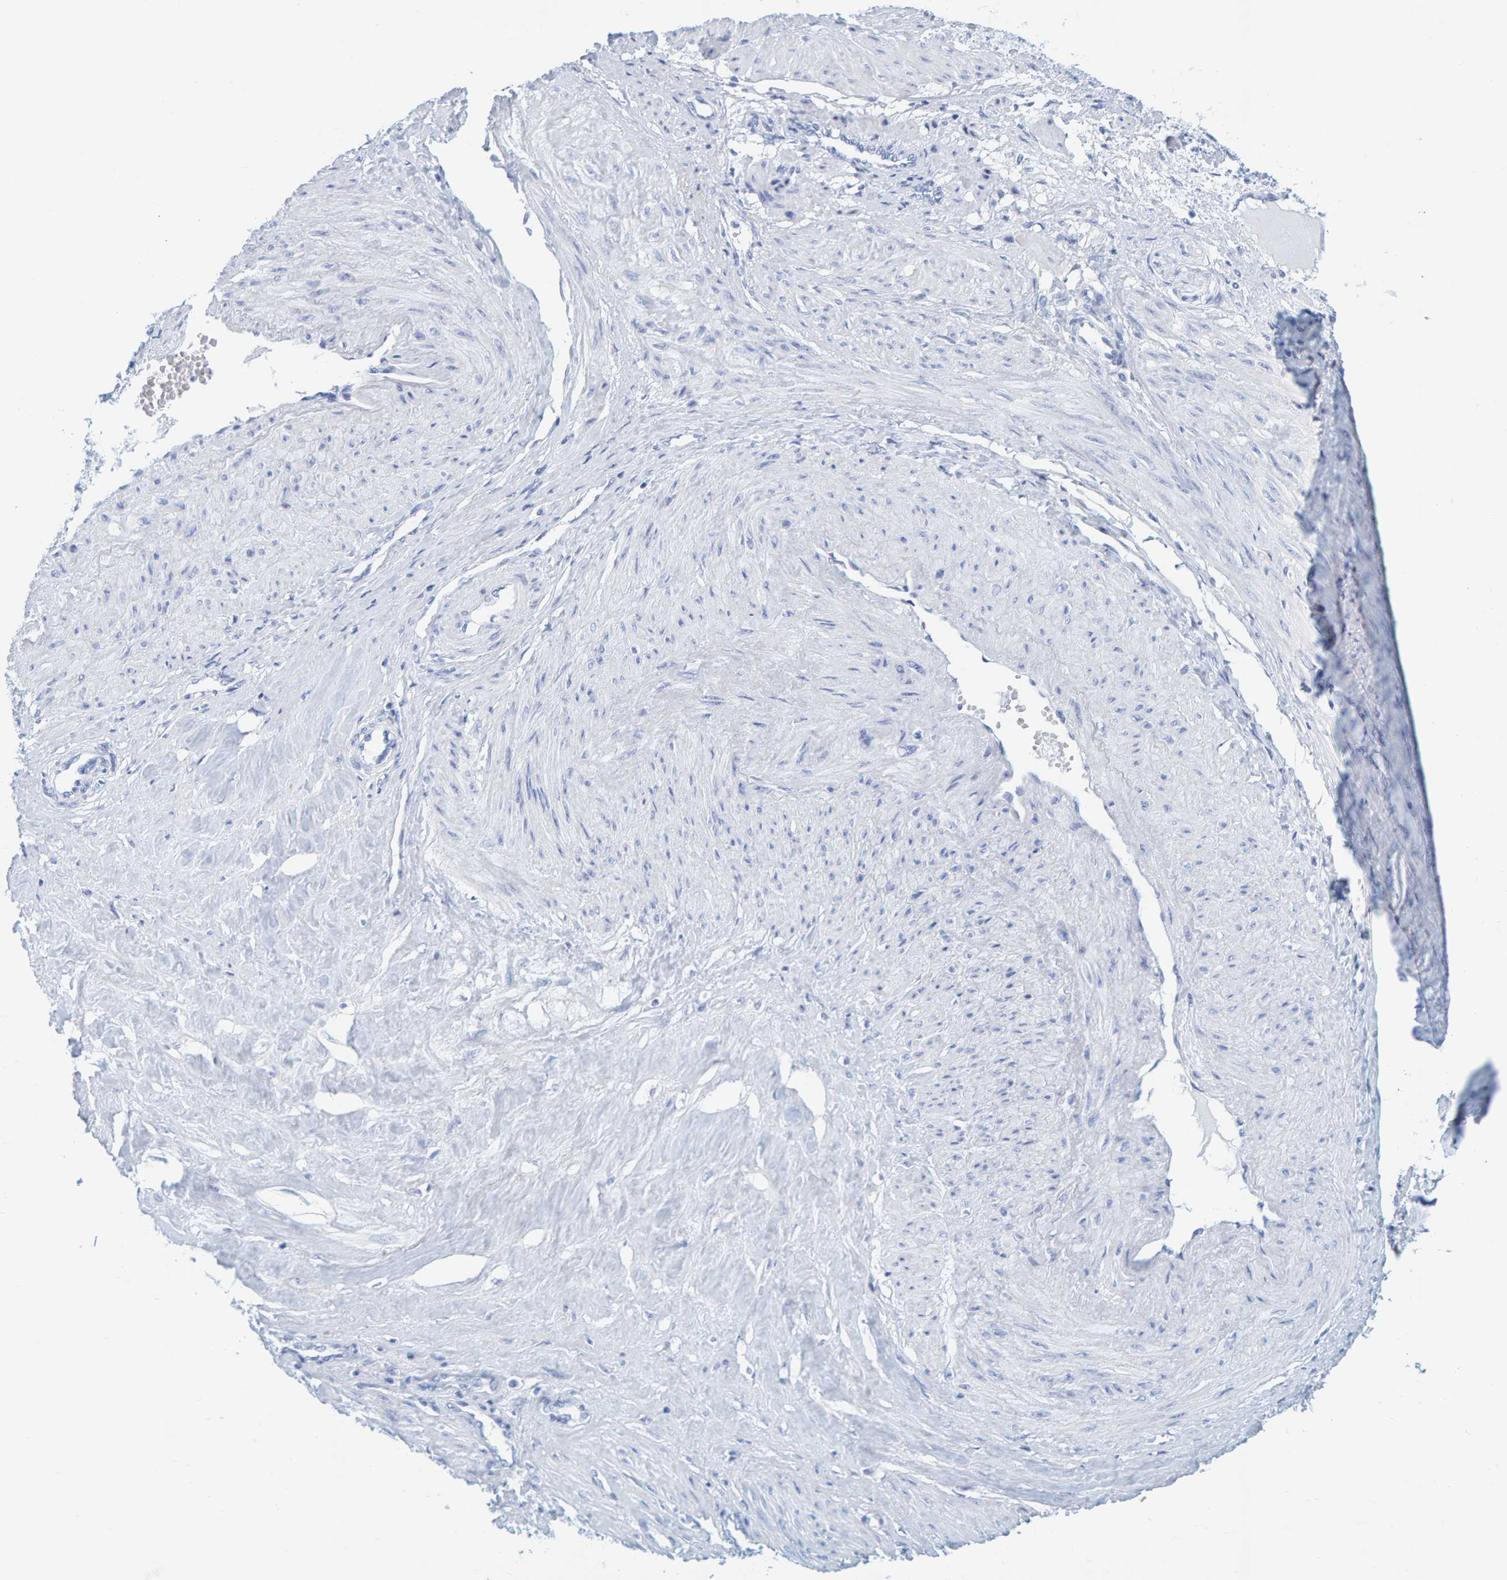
{"staining": {"intensity": "negative", "quantity": "none", "location": "none"}, "tissue": "smooth muscle", "cell_type": "Smooth muscle cells", "image_type": "normal", "snomed": [{"axis": "morphology", "description": "Normal tissue, NOS"}, {"axis": "topography", "description": "Endometrium"}], "caption": "Smooth muscle was stained to show a protein in brown. There is no significant positivity in smooth muscle cells. (IHC, brightfield microscopy, high magnification).", "gene": "SFTPC", "patient": {"sex": "female", "age": 33}}